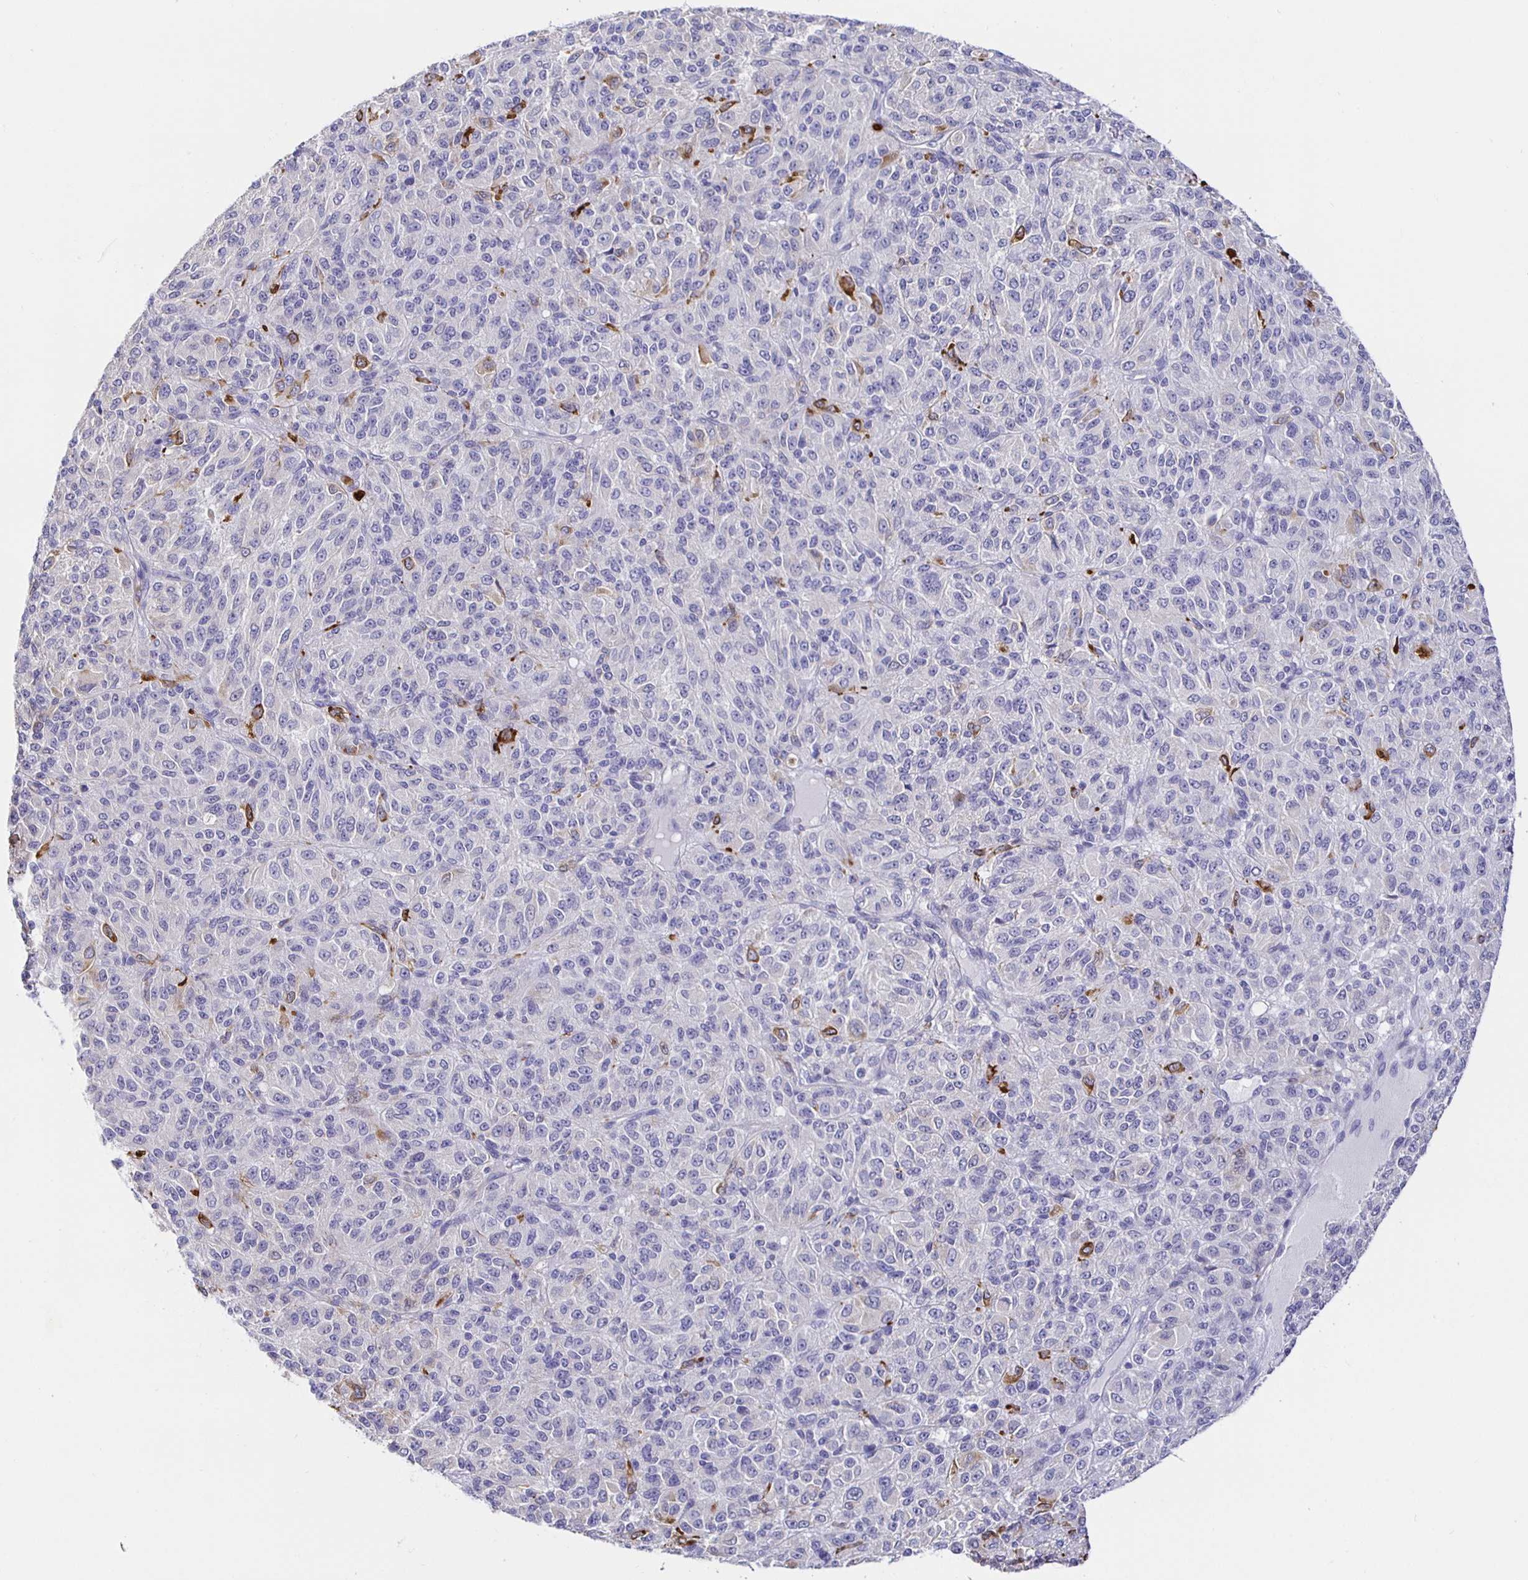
{"staining": {"intensity": "moderate", "quantity": "<25%", "location": "cytoplasmic/membranous"}, "tissue": "melanoma", "cell_type": "Tumor cells", "image_type": "cancer", "snomed": [{"axis": "morphology", "description": "Malignant melanoma, Metastatic site"}, {"axis": "topography", "description": "Brain"}], "caption": "Malignant melanoma (metastatic site) stained with a brown dye shows moderate cytoplasmic/membranous positive expression in about <25% of tumor cells.", "gene": "HSPA4L", "patient": {"sex": "female", "age": 56}}